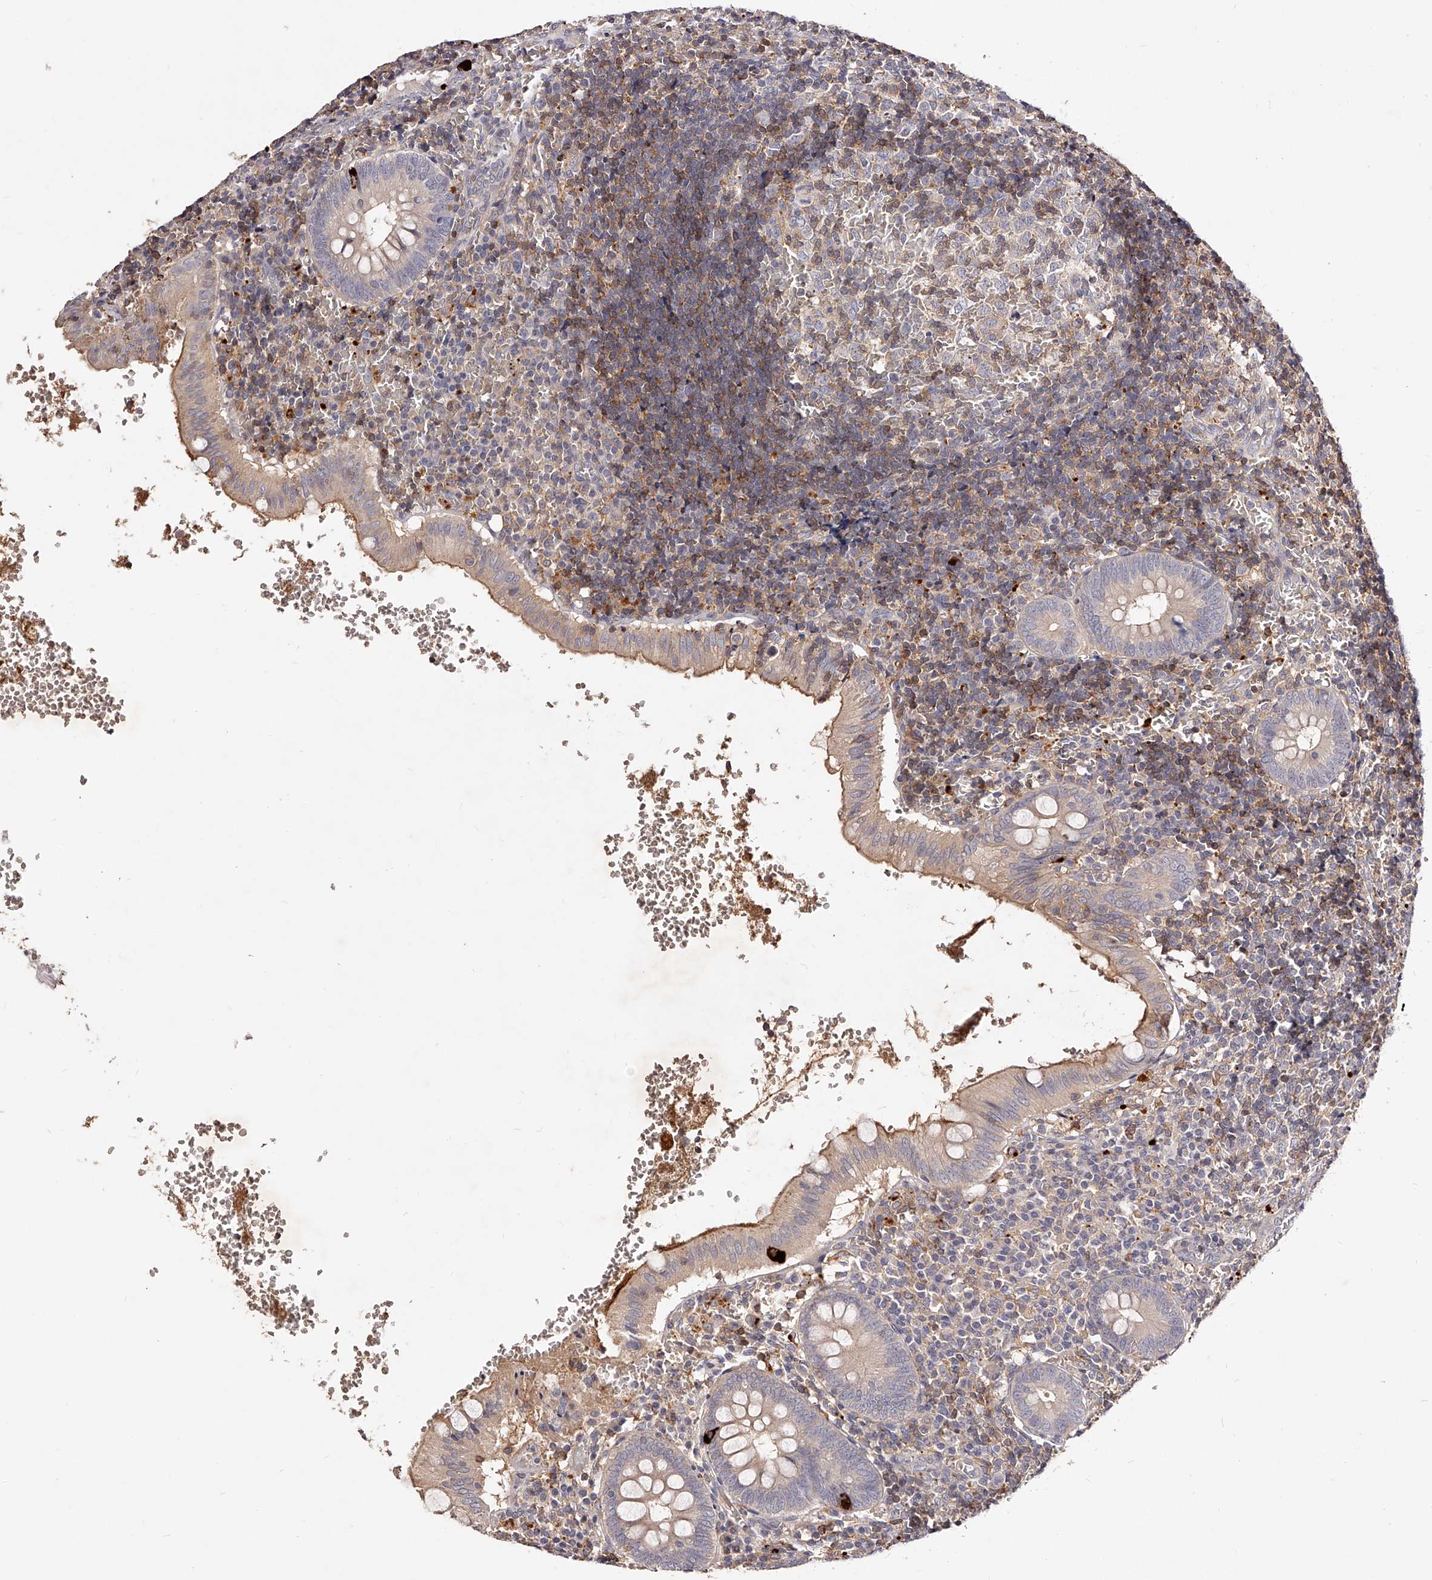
{"staining": {"intensity": "weak", "quantity": "25%-75%", "location": "cytoplasmic/membranous"}, "tissue": "appendix", "cell_type": "Glandular cells", "image_type": "normal", "snomed": [{"axis": "morphology", "description": "Normal tissue, NOS"}, {"axis": "topography", "description": "Appendix"}], "caption": "Protein positivity by IHC reveals weak cytoplasmic/membranous positivity in approximately 25%-75% of glandular cells in unremarkable appendix.", "gene": "PHACTR1", "patient": {"sex": "male", "age": 8}}